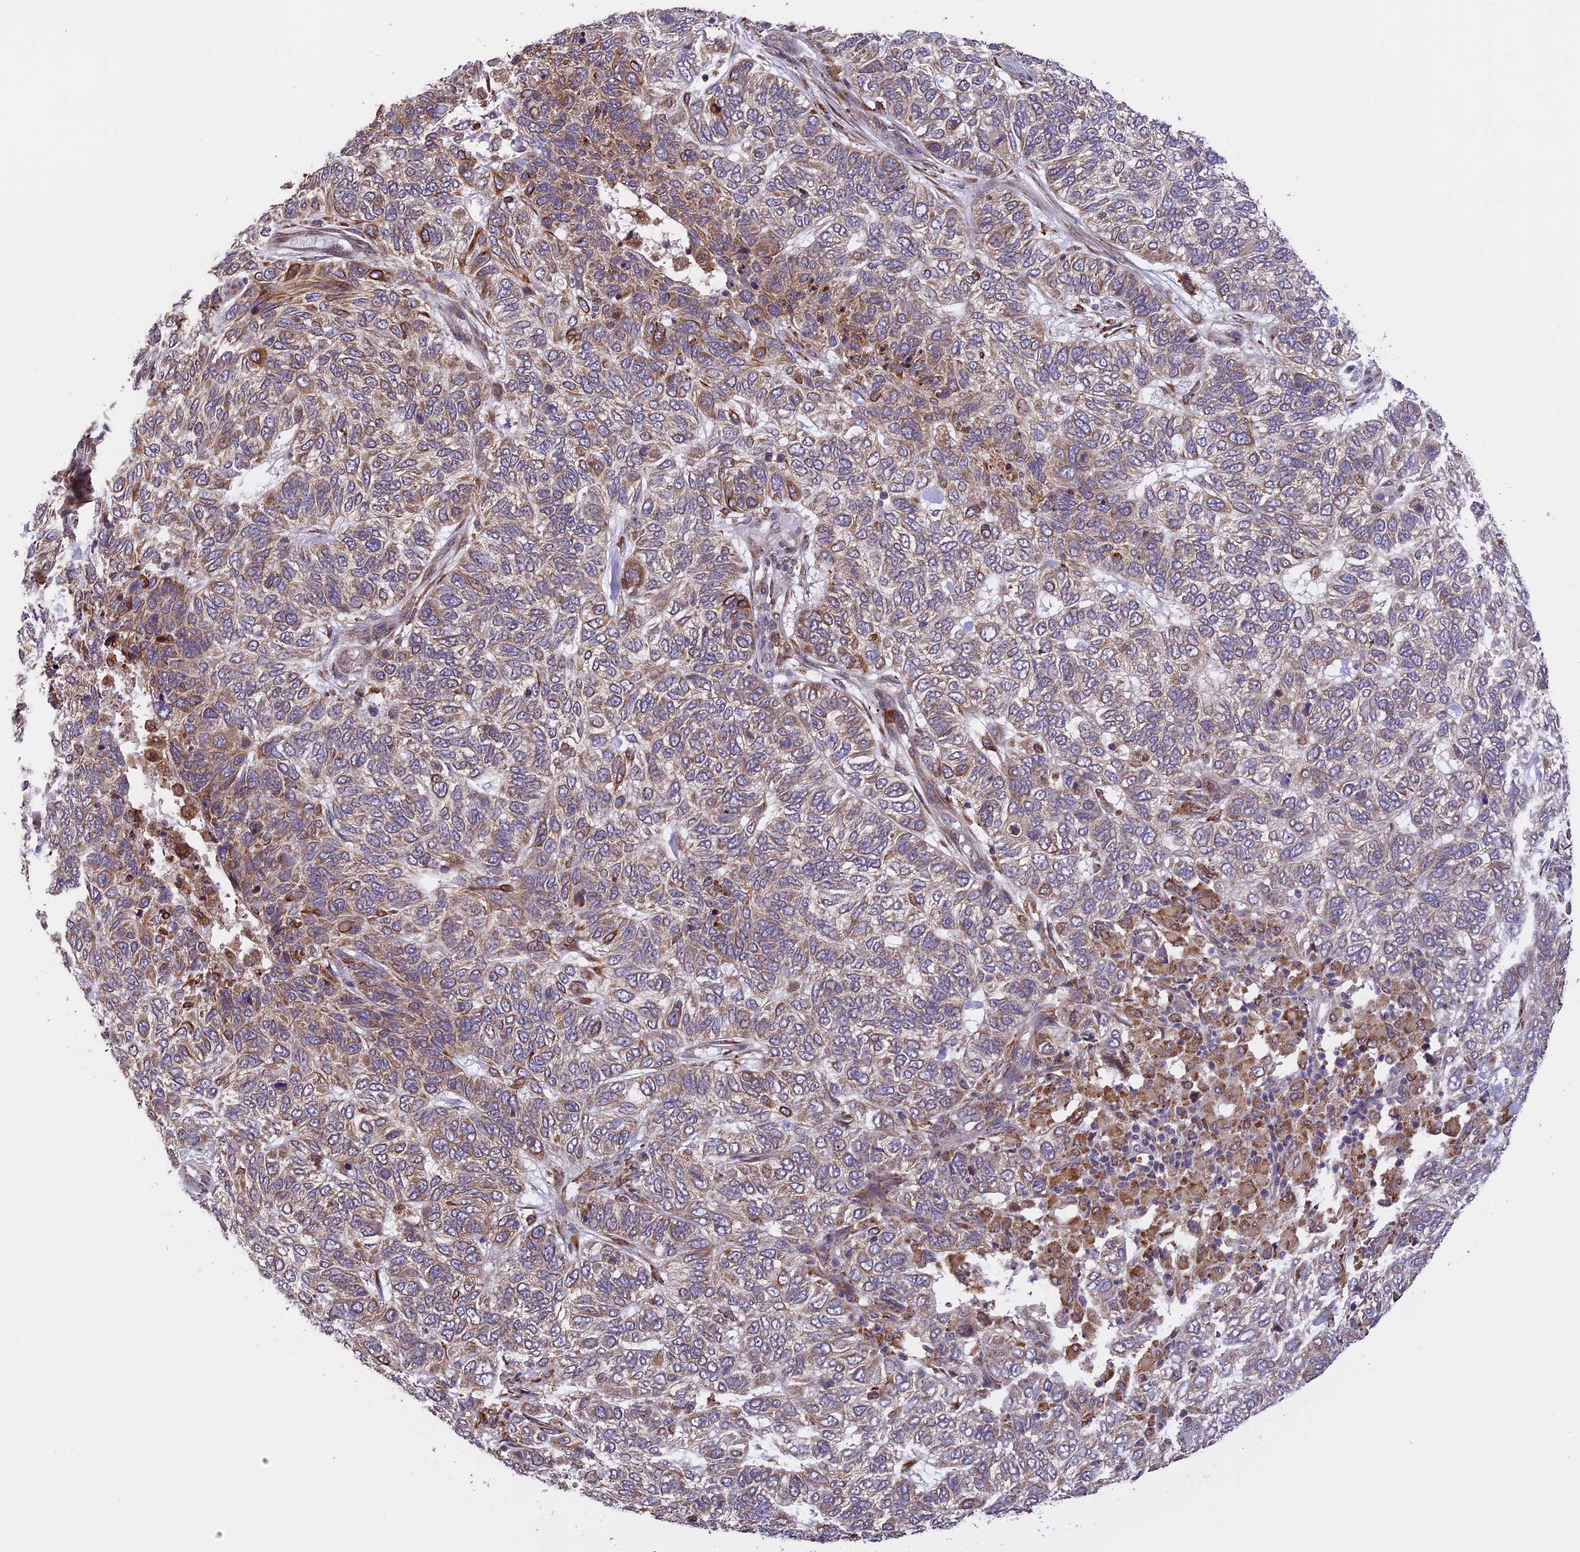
{"staining": {"intensity": "moderate", "quantity": "25%-75%", "location": "cytoplasmic/membranous"}, "tissue": "skin cancer", "cell_type": "Tumor cells", "image_type": "cancer", "snomed": [{"axis": "morphology", "description": "Basal cell carcinoma"}, {"axis": "topography", "description": "Skin"}], "caption": "Moderate cytoplasmic/membranous positivity for a protein is present in about 25%-75% of tumor cells of skin cancer (basal cell carcinoma) using immunohistochemistry (IHC).", "gene": "DMRTA2", "patient": {"sex": "female", "age": 65}}